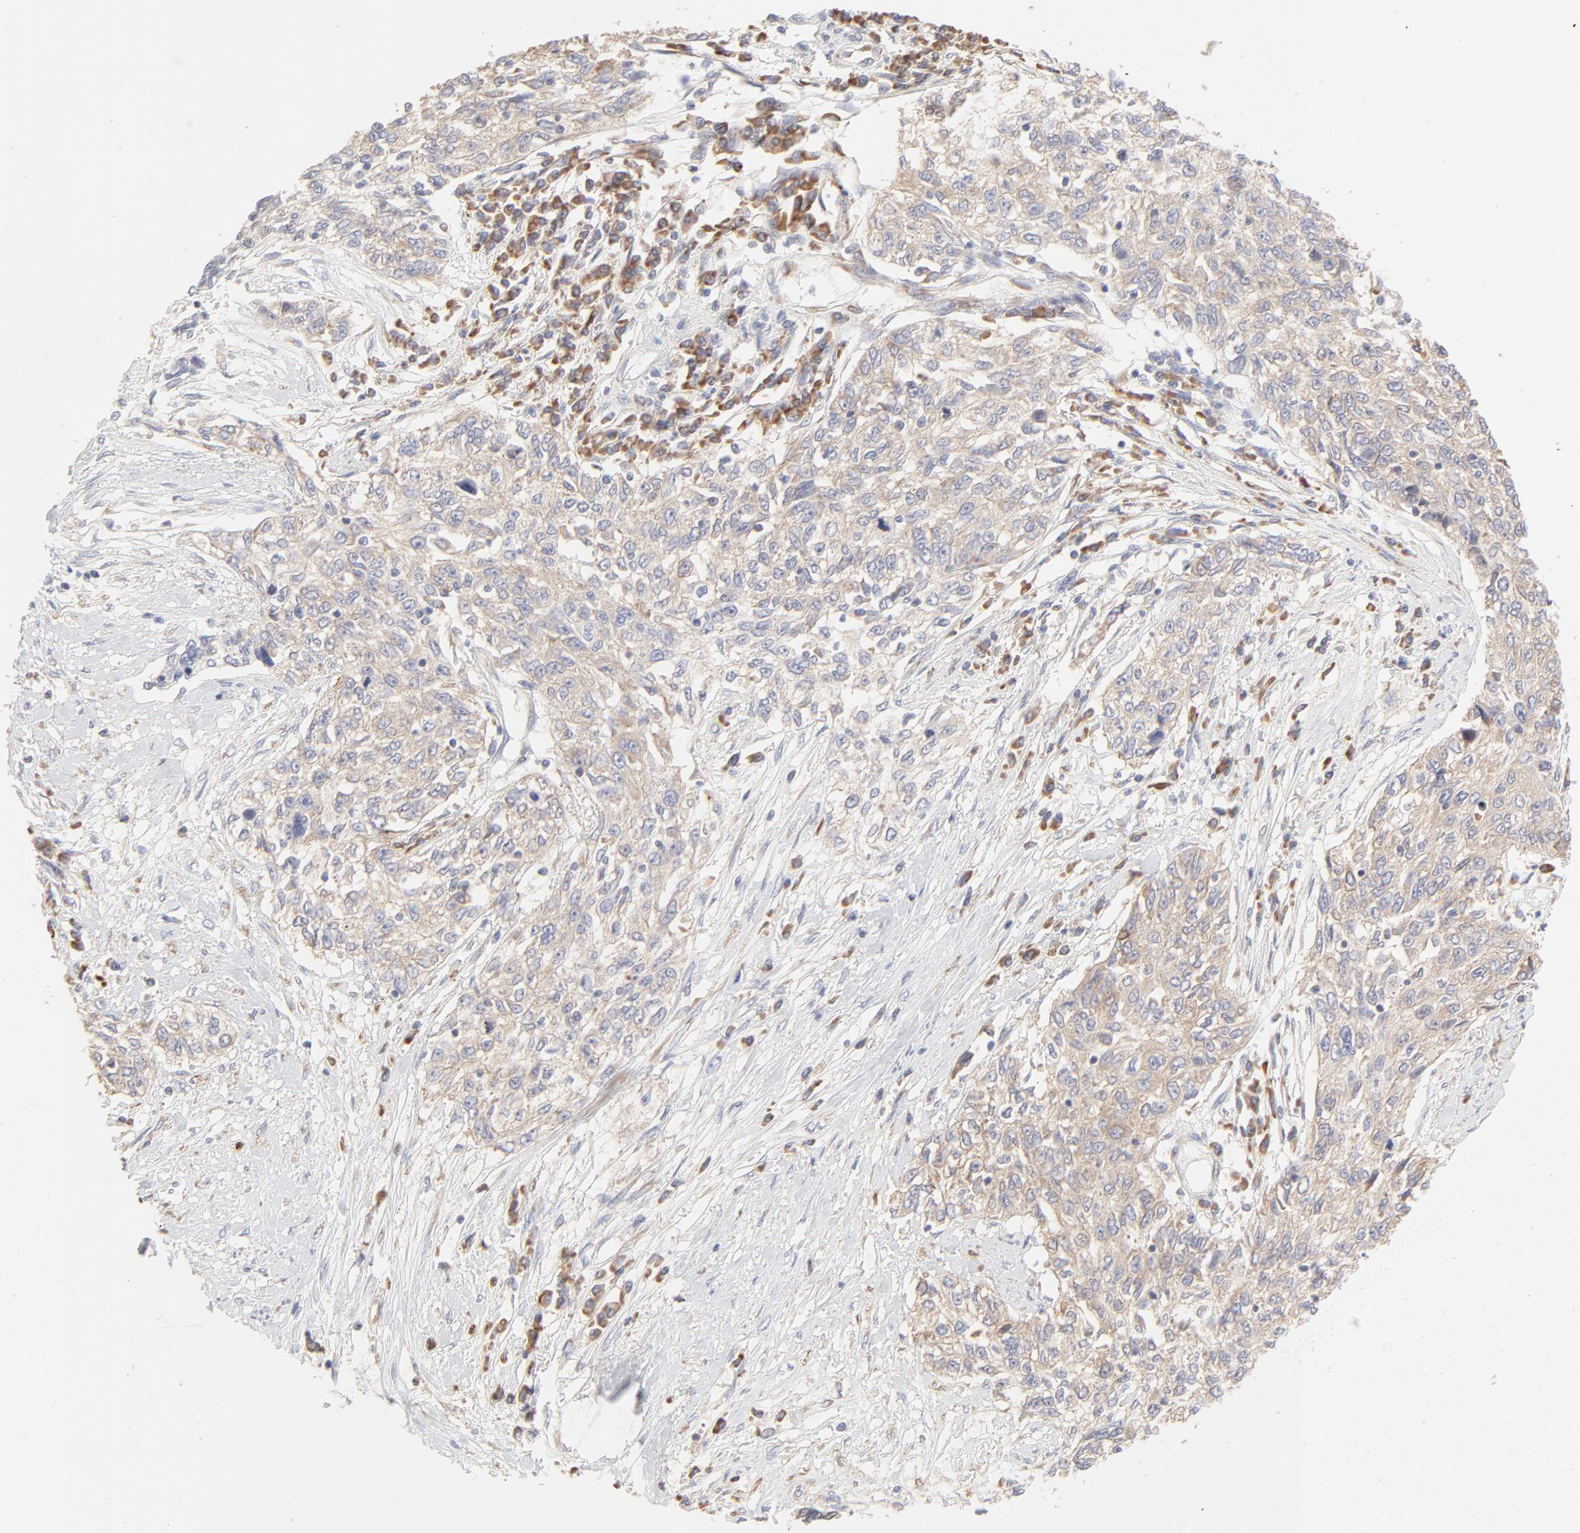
{"staining": {"intensity": "moderate", "quantity": ">75%", "location": "cytoplasmic/membranous"}, "tissue": "cervical cancer", "cell_type": "Tumor cells", "image_type": "cancer", "snomed": [{"axis": "morphology", "description": "Squamous cell carcinoma, NOS"}, {"axis": "topography", "description": "Cervix"}], "caption": "Approximately >75% of tumor cells in human cervical cancer show moderate cytoplasmic/membranous protein positivity as visualized by brown immunohistochemical staining.", "gene": "RPS21", "patient": {"sex": "female", "age": 57}}